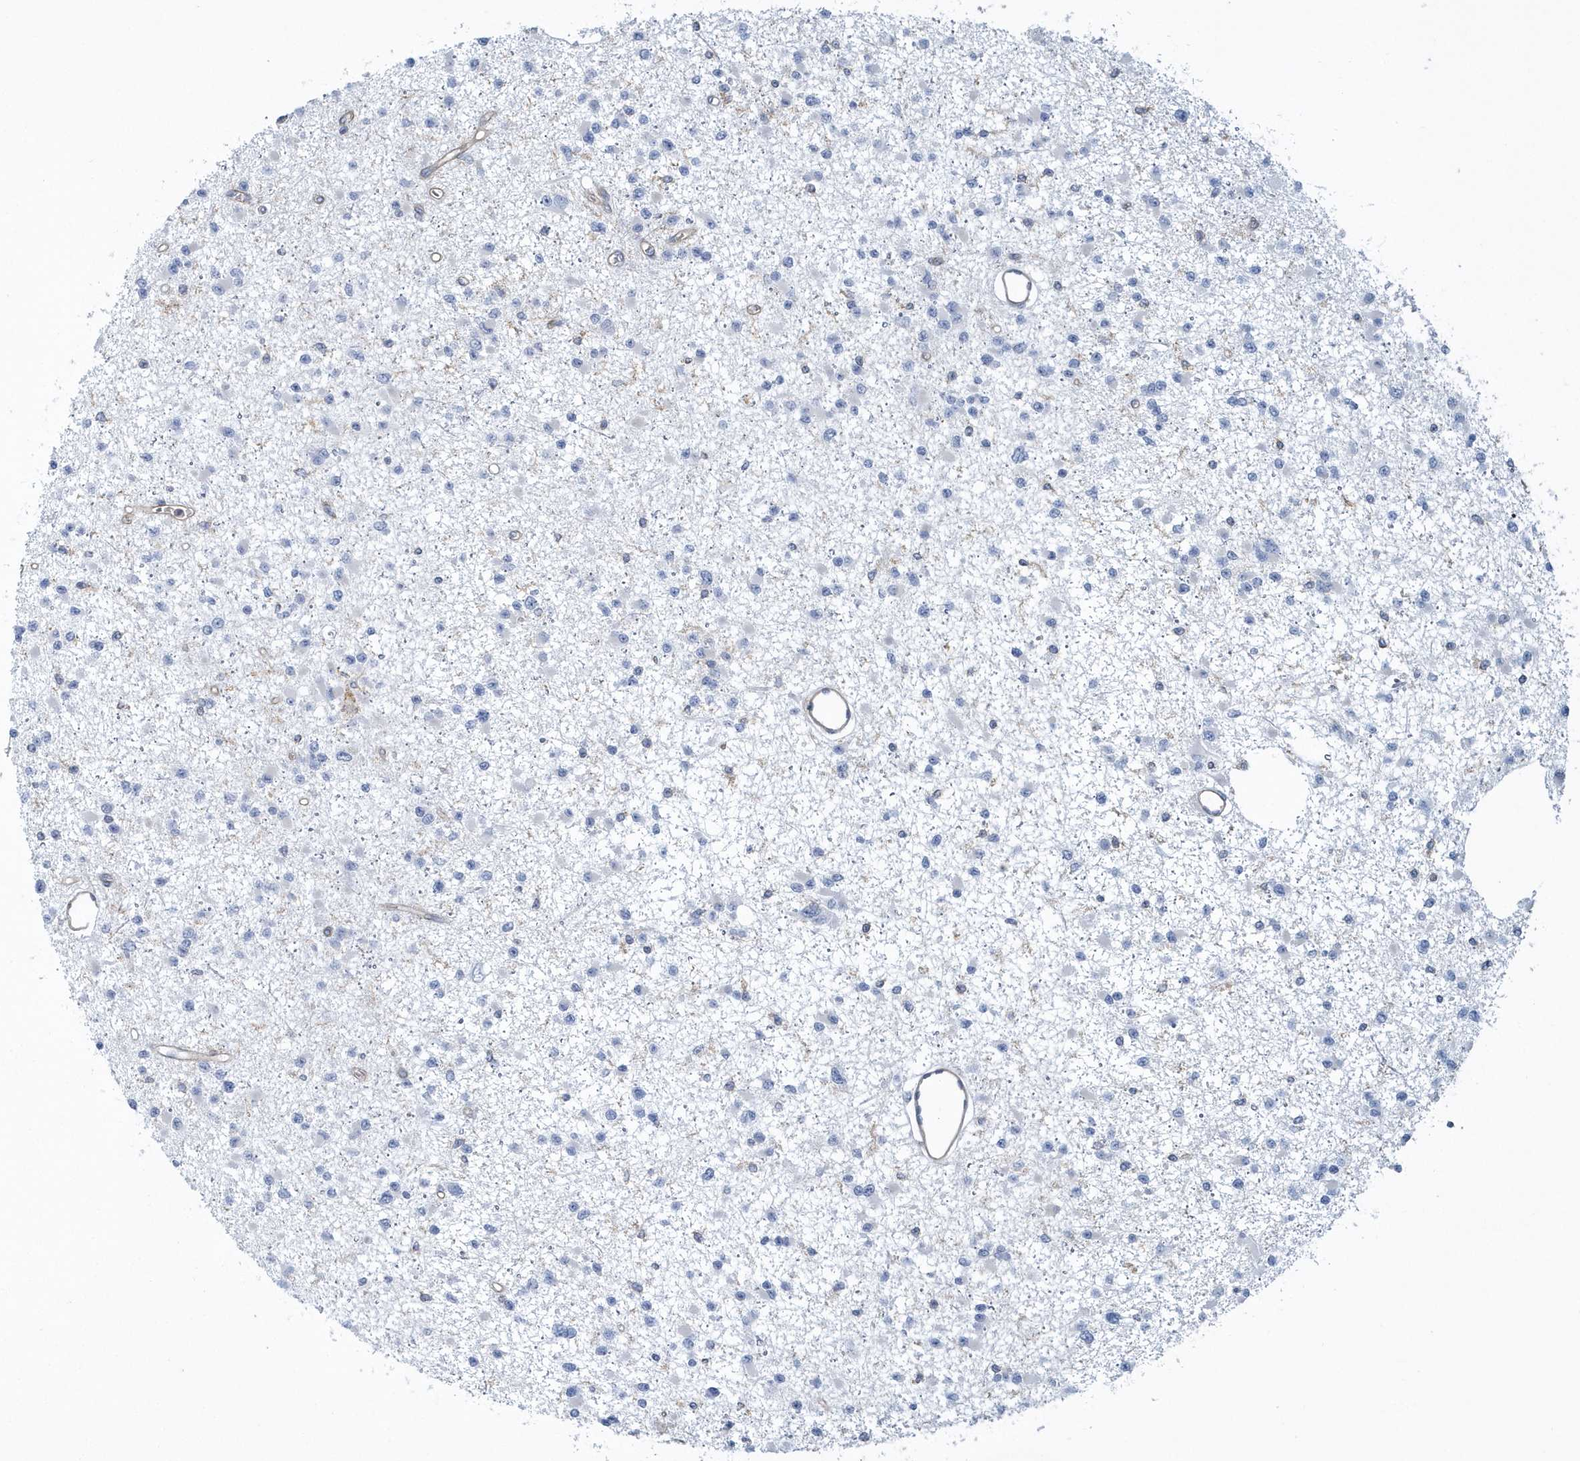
{"staining": {"intensity": "negative", "quantity": "none", "location": "none"}, "tissue": "glioma", "cell_type": "Tumor cells", "image_type": "cancer", "snomed": [{"axis": "morphology", "description": "Glioma, malignant, Low grade"}, {"axis": "topography", "description": "Brain"}], "caption": "Immunohistochemistry (IHC) histopathology image of human glioma stained for a protein (brown), which shows no positivity in tumor cells. (DAB (3,3'-diaminobenzidine) IHC visualized using brightfield microscopy, high magnification).", "gene": "ARAP2", "patient": {"sex": "female", "age": 22}}